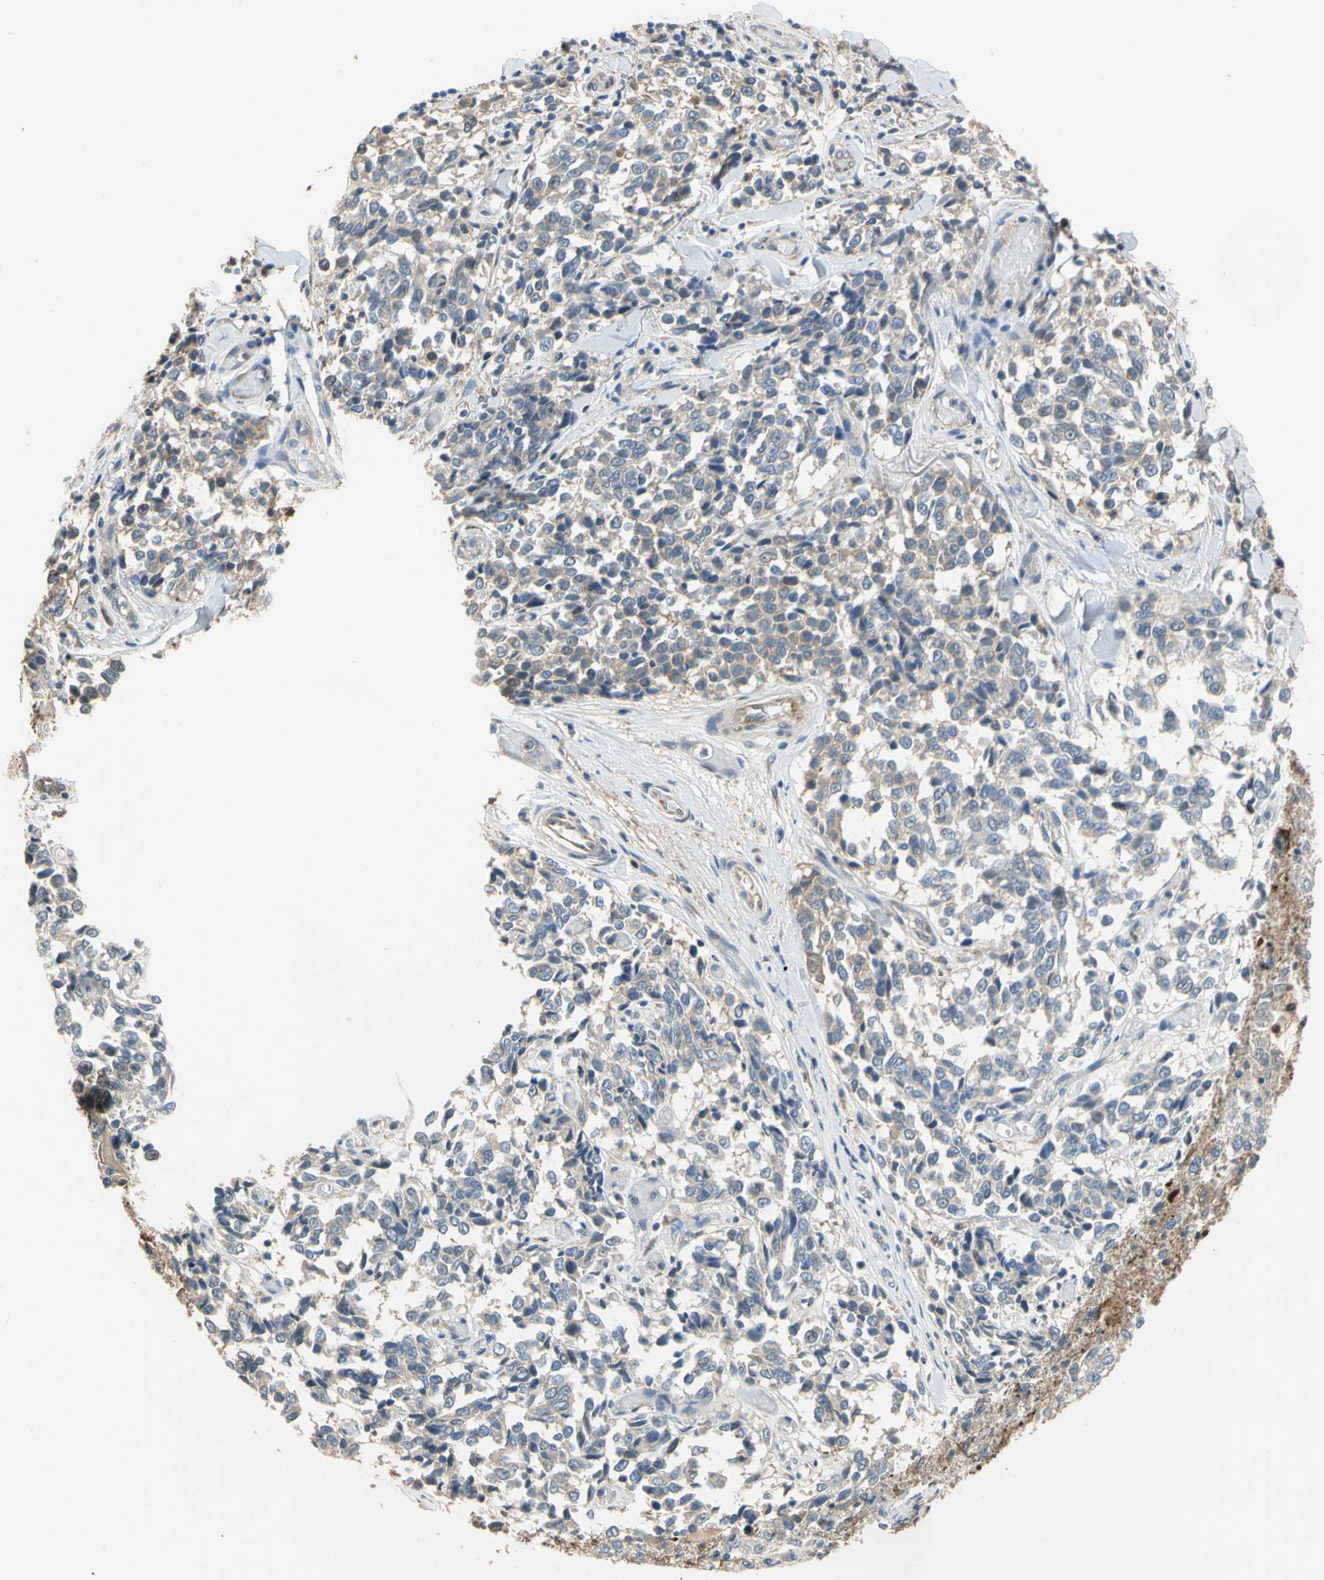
{"staining": {"intensity": "negative", "quantity": "none", "location": "none"}, "tissue": "melanoma", "cell_type": "Tumor cells", "image_type": "cancer", "snomed": [{"axis": "morphology", "description": "Malignant melanoma, NOS"}, {"axis": "topography", "description": "Skin"}], "caption": "Tumor cells are negative for protein expression in human malignant melanoma.", "gene": "GPSM2", "patient": {"sex": "female", "age": 64}}